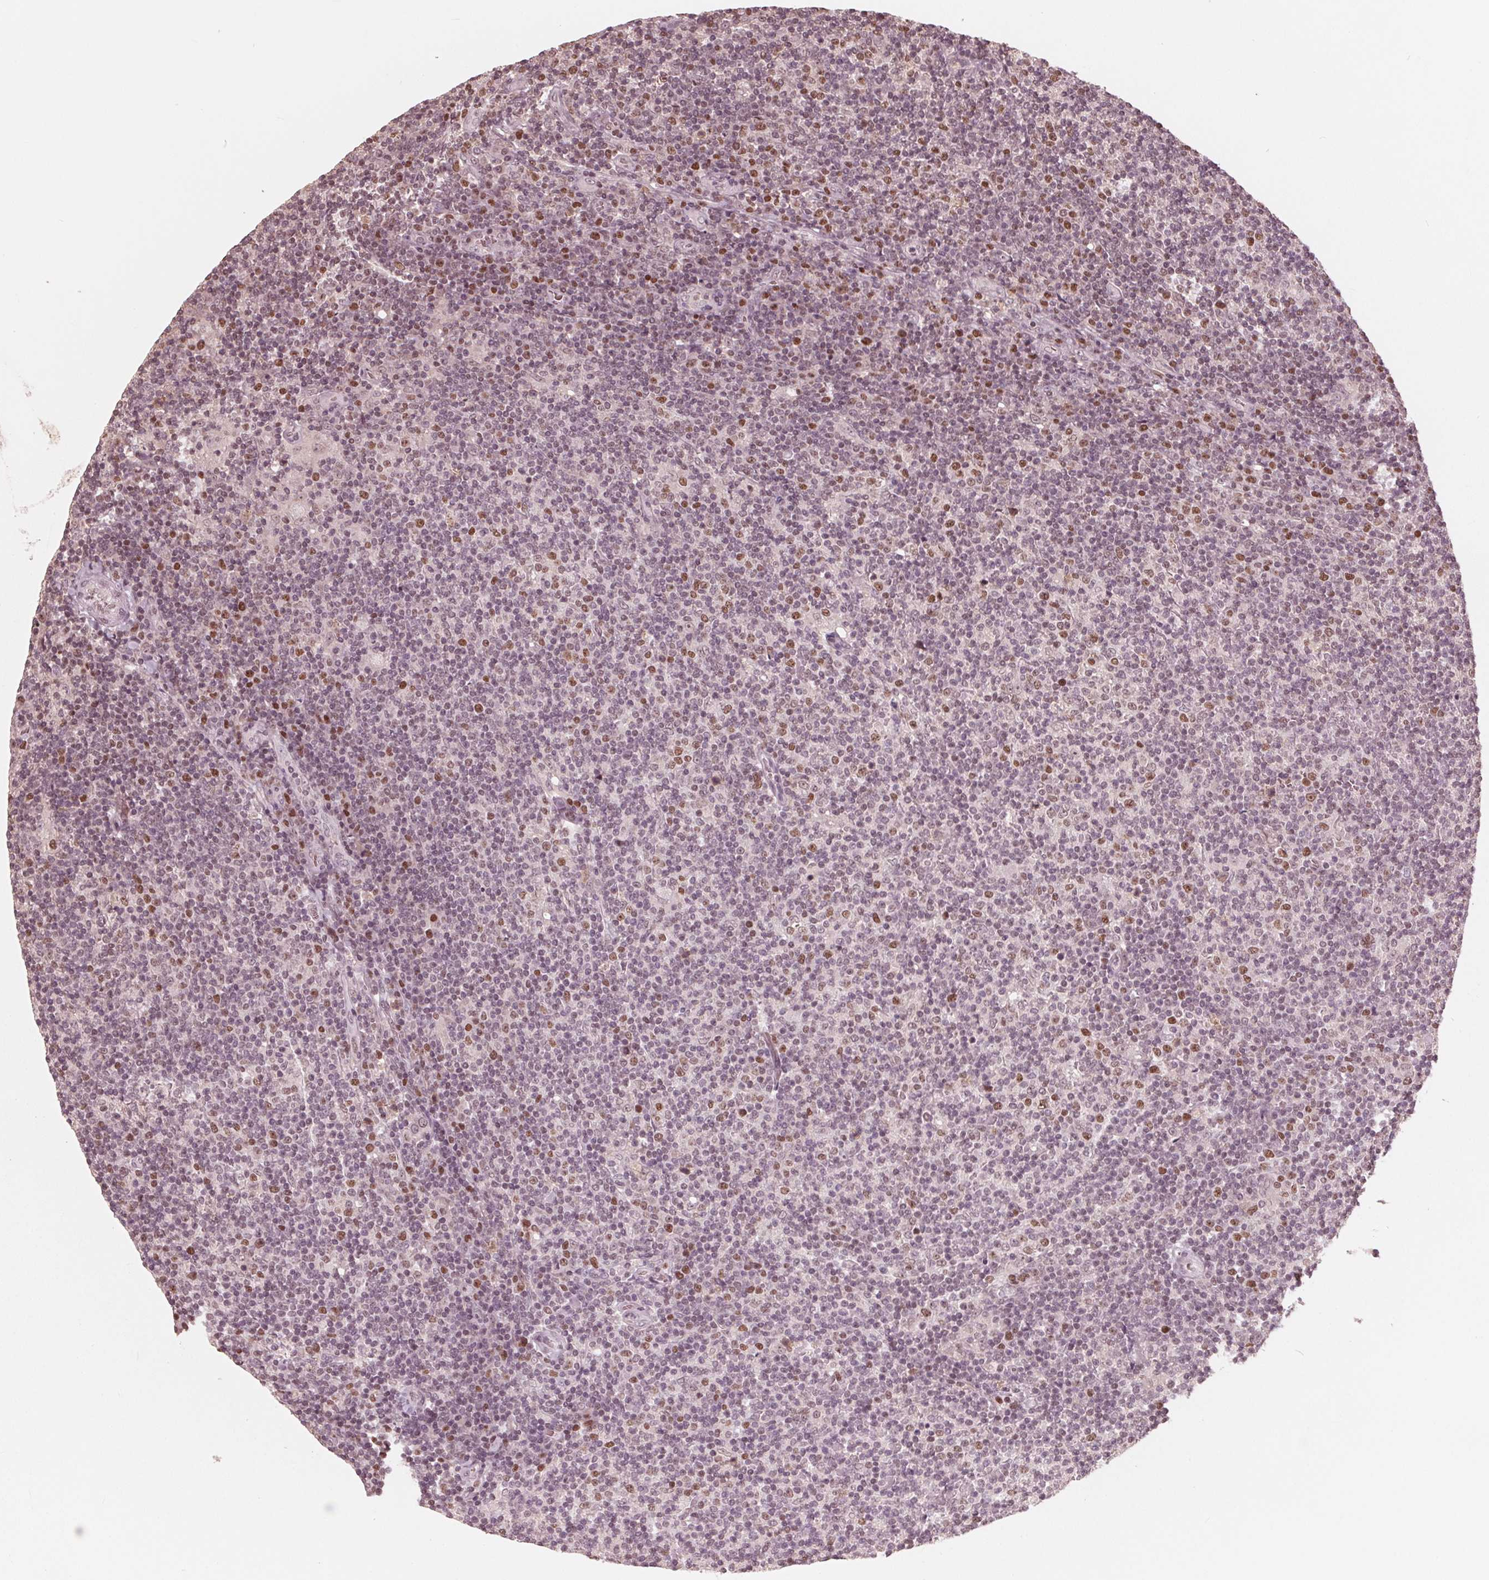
{"staining": {"intensity": "weak", "quantity": "25%-75%", "location": "nuclear"}, "tissue": "lymphoma", "cell_type": "Tumor cells", "image_type": "cancer", "snomed": [{"axis": "morphology", "description": "Hodgkin's disease, NOS"}, {"axis": "topography", "description": "Lymph node"}], "caption": "Human lymphoma stained with a brown dye exhibits weak nuclear positive expression in approximately 25%-75% of tumor cells.", "gene": "HIRIP3", "patient": {"sex": "male", "age": 40}}